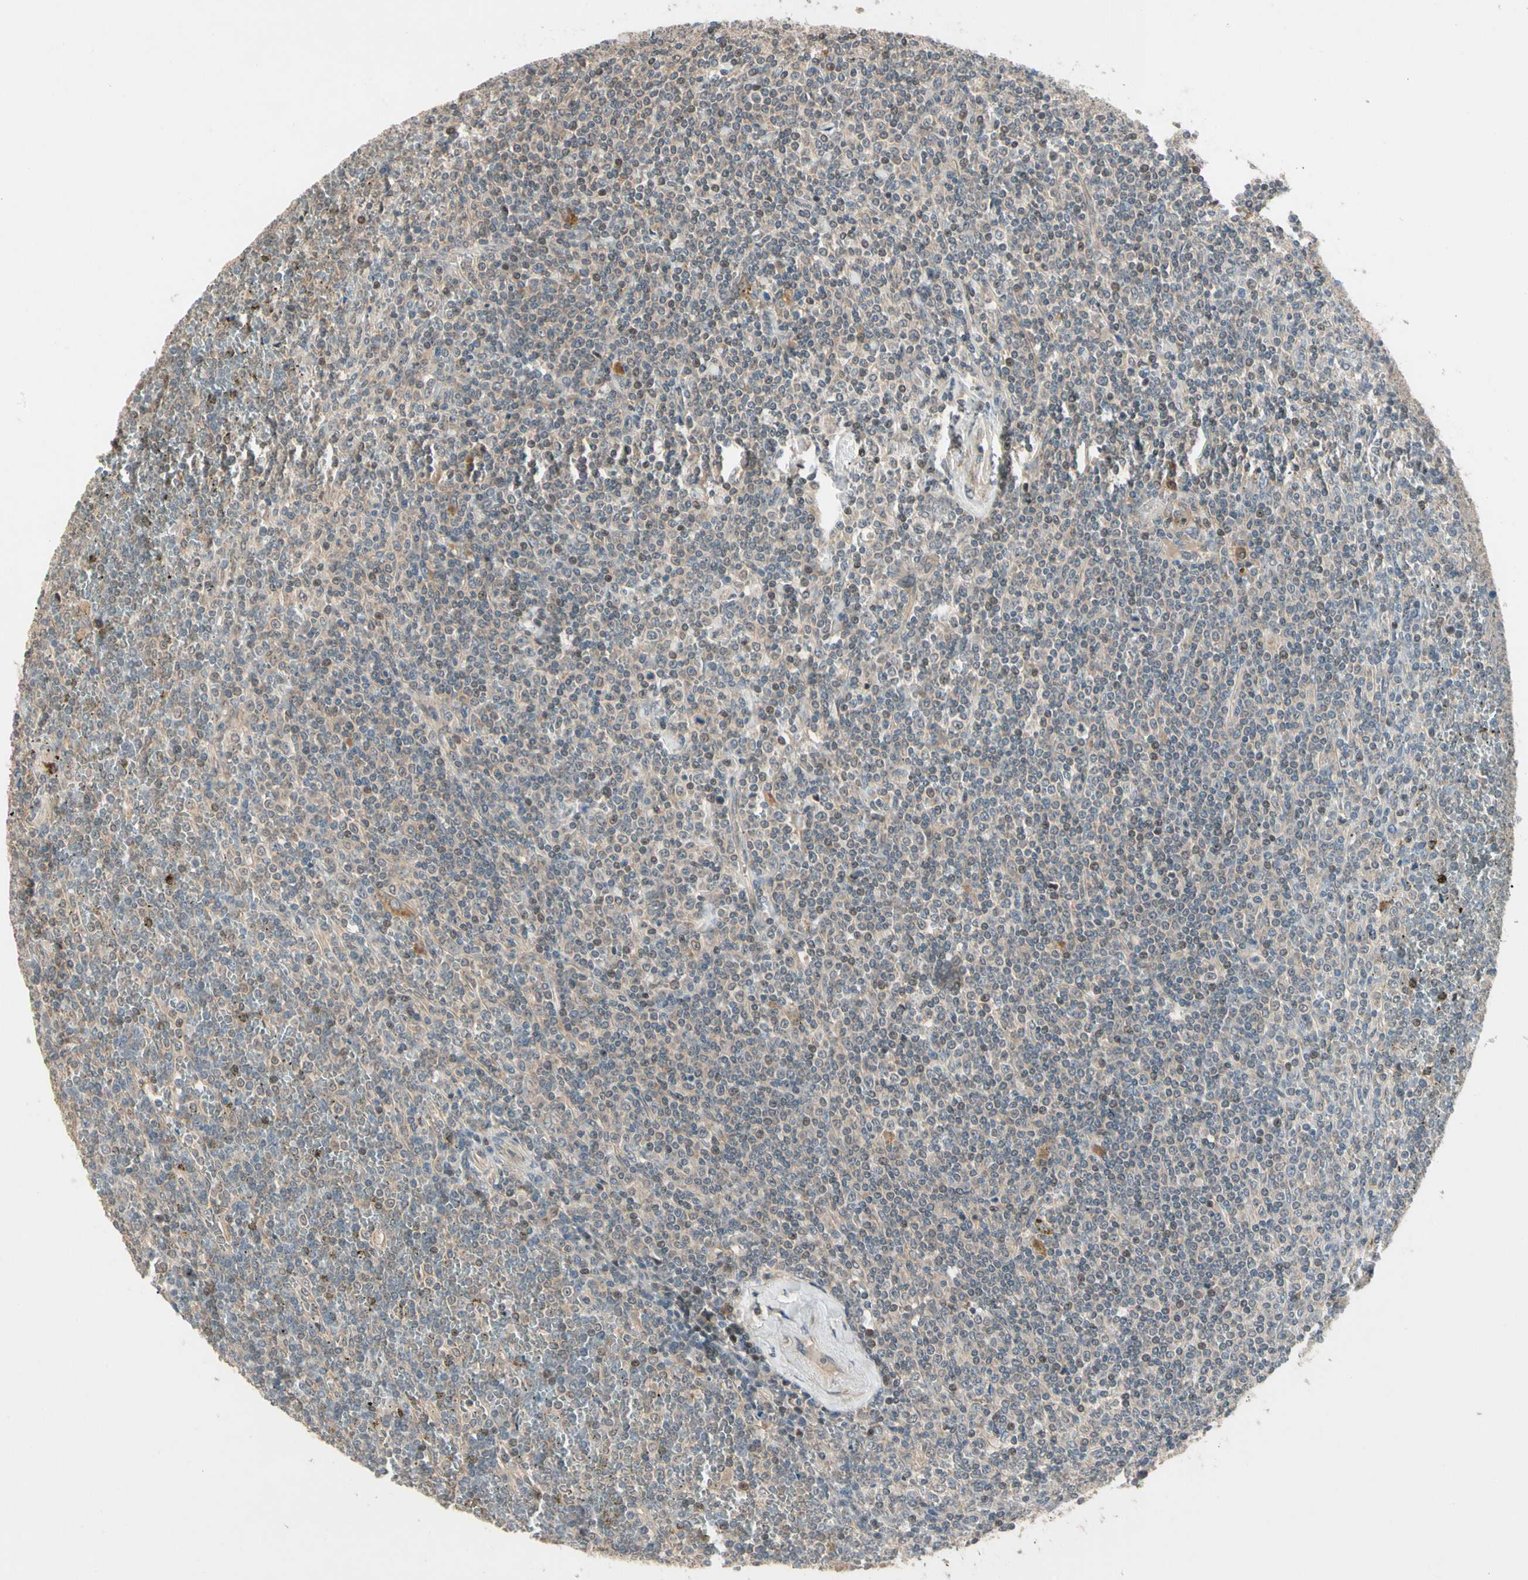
{"staining": {"intensity": "weak", "quantity": "25%-75%", "location": "cytoplasmic/membranous"}, "tissue": "lymphoma", "cell_type": "Tumor cells", "image_type": "cancer", "snomed": [{"axis": "morphology", "description": "Malignant lymphoma, non-Hodgkin's type, Low grade"}, {"axis": "topography", "description": "Spleen"}], "caption": "IHC staining of lymphoma, which shows low levels of weak cytoplasmic/membranous expression in about 25%-75% of tumor cells indicating weak cytoplasmic/membranous protein positivity. The staining was performed using DAB (3,3'-diaminobenzidine) (brown) for protein detection and nuclei were counterstained in hematoxylin (blue).", "gene": "ATG4C", "patient": {"sex": "female", "age": 19}}